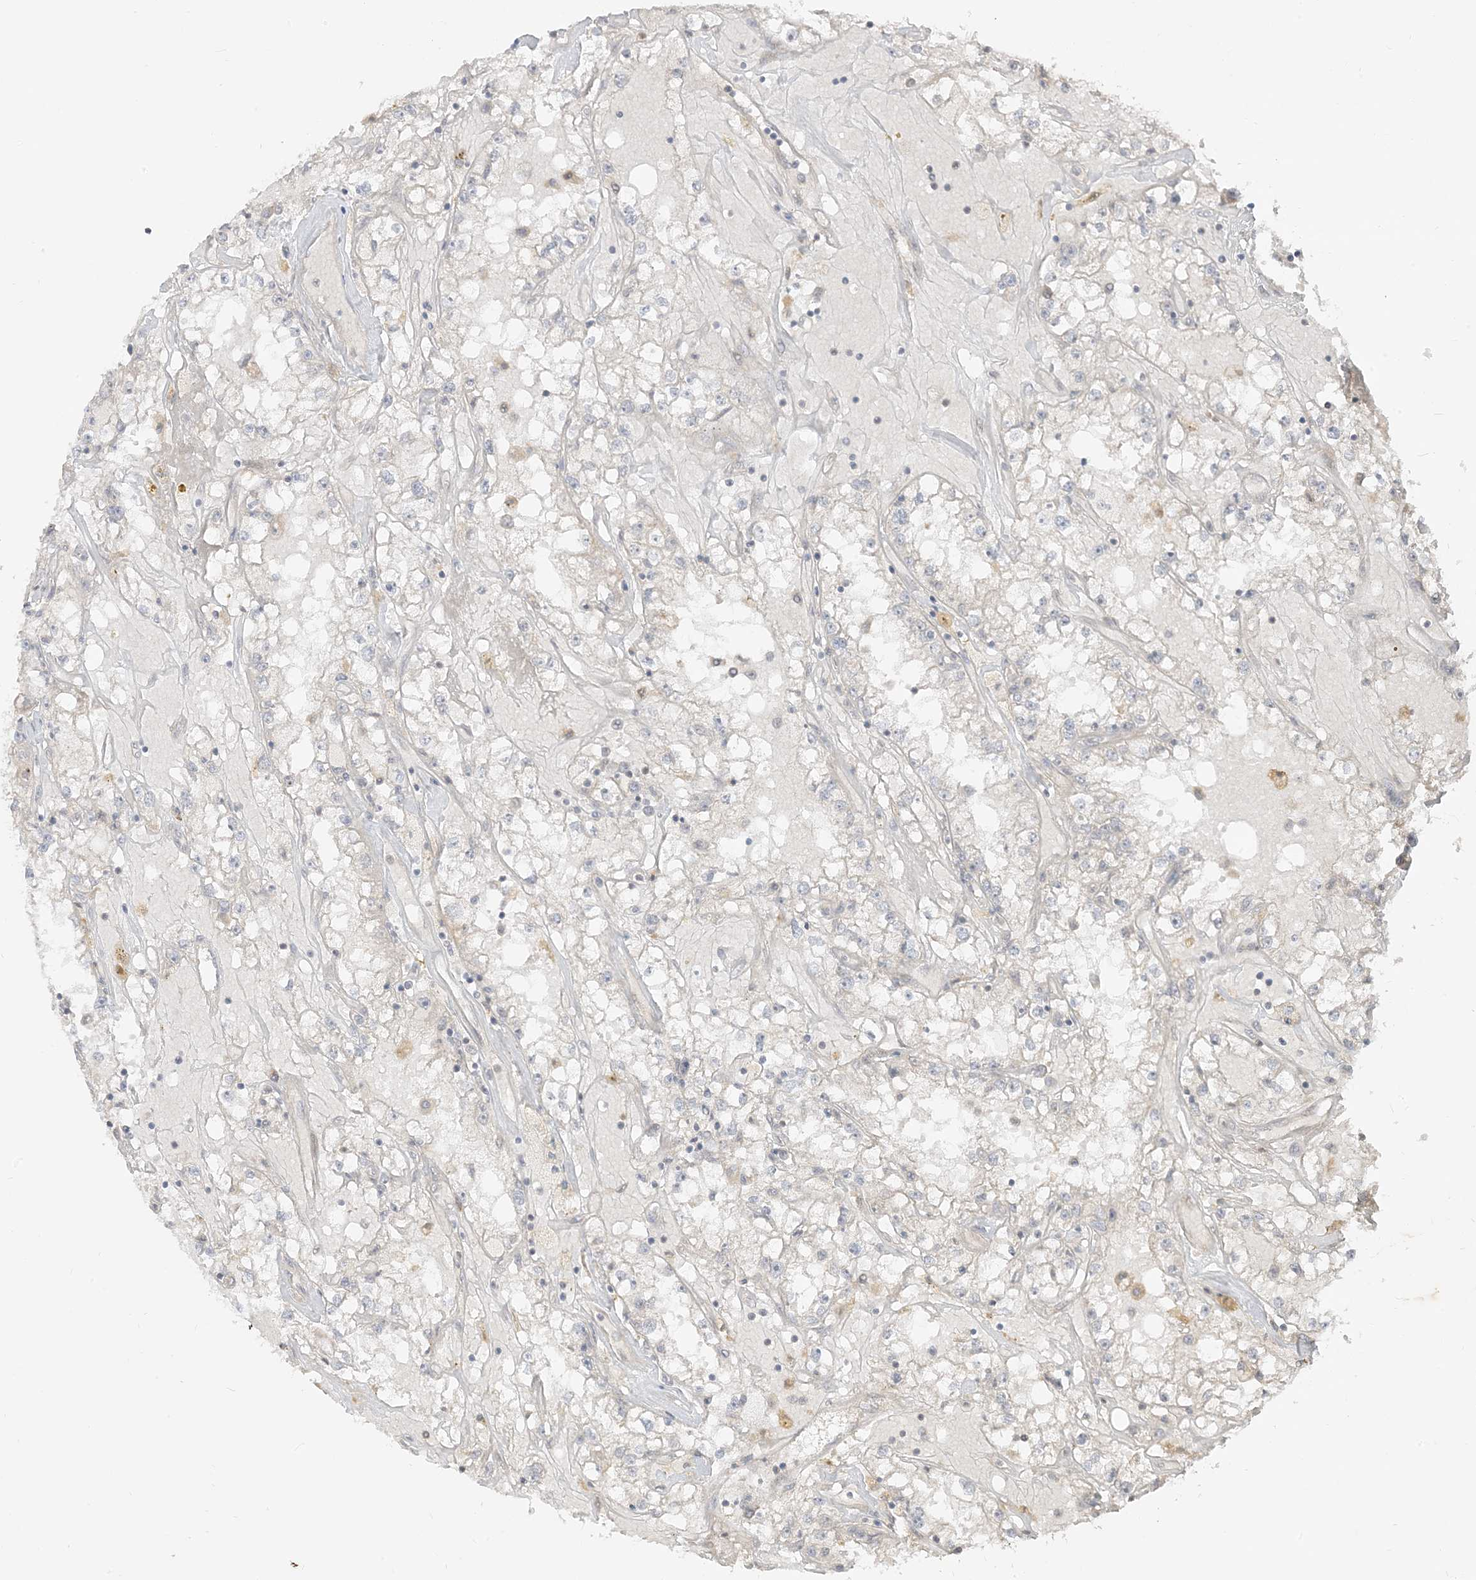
{"staining": {"intensity": "negative", "quantity": "none", "location": "none"}, "tissue": "renal cancer", "cell_type": "Tumor cells", "image_type": "cancer", "snomed": [{"axis": "morphology", "description": "Adenocarcinoma, NOS"}, {"axis": "topography", "description": "Kidney"}], "caption": "This is an immunohistochemistry photomicrograph of adenocarcinoma (renal). There is no staining in tumor cells.", "gene": "TBCC", "patient": {"sex": "male", "age": 56}}